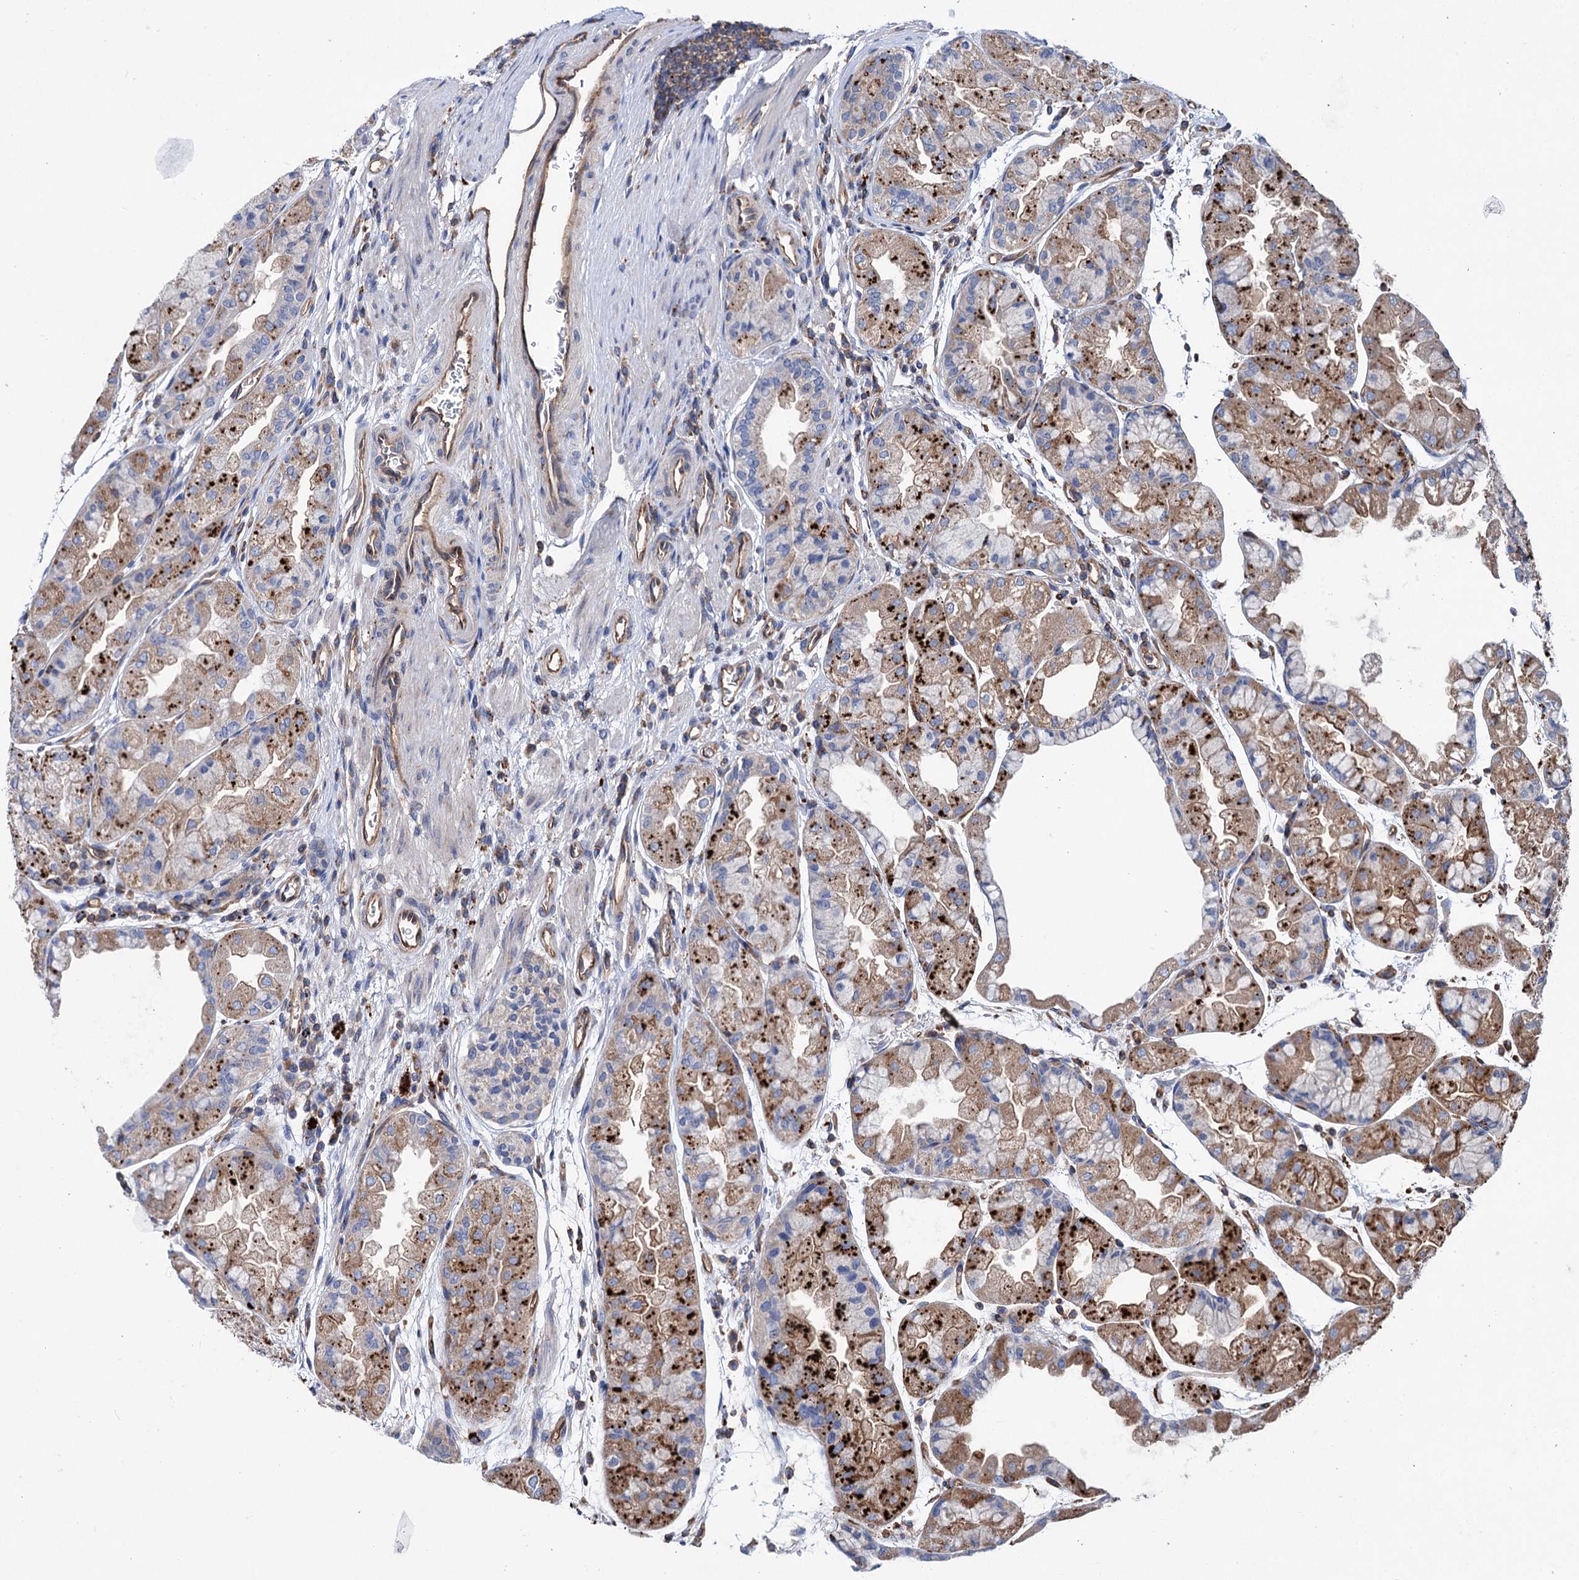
{"staining": {"intensity": "strong", "quantity": "25%-75%", "location": "cytoplasmic/membranous"}, "tissue": "stomach", "cell_type": "Glandular cells", "image_type": "normal", "snomed": [{"axis": "morphology", "description": "Normal tissue, NOS"}, {"axis": "topography", "description": "Stomach, upper"}], "caption": "A high amount of strong cytoplasmic/membranous positivity is appreciated in approximately 25%-75% of glandular cells in unremarkable stomach.", "gene": "SCPEP1", "patient": {"sex": "male", "age": 47}}